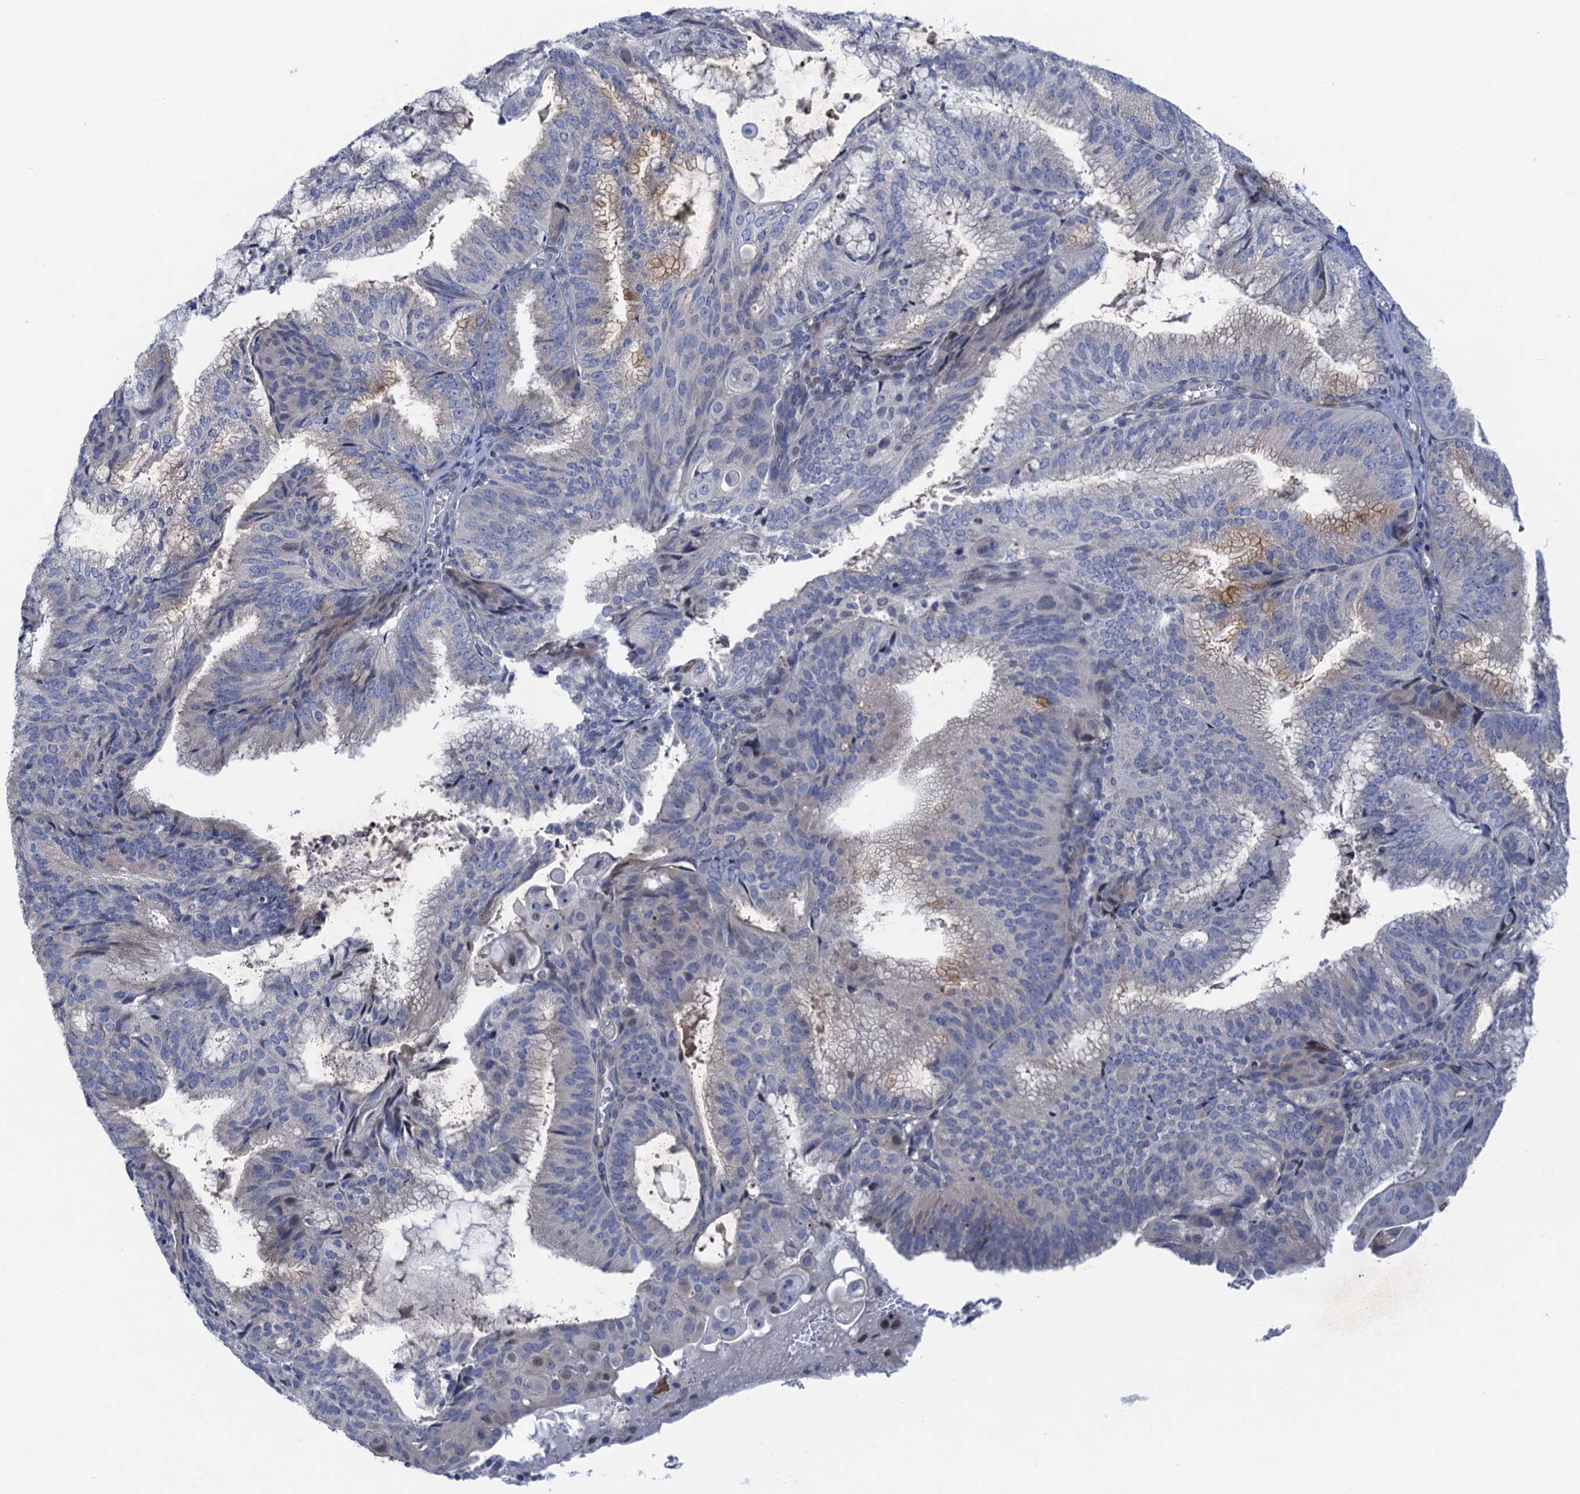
{"staining": {"intensity": "negative", "quantity": "none", "location": "none"}, "tissue": "endometrial cancer", "cell_type": "Tumor cells", "image_type": "cancer", "snomed": [{"axis": "morphology", "description": "Adenocarcinoma, NOS"}, {"axis": "topography", "description": "Endometrium"}], "caption": "Human endometrial cancer (adenocarcinoma) stained for a protein using immunohistochemistry exhibits no expression in tumor cells.", "gene": "QPCTL", "patient": {"sex": "female", "age": 49}}